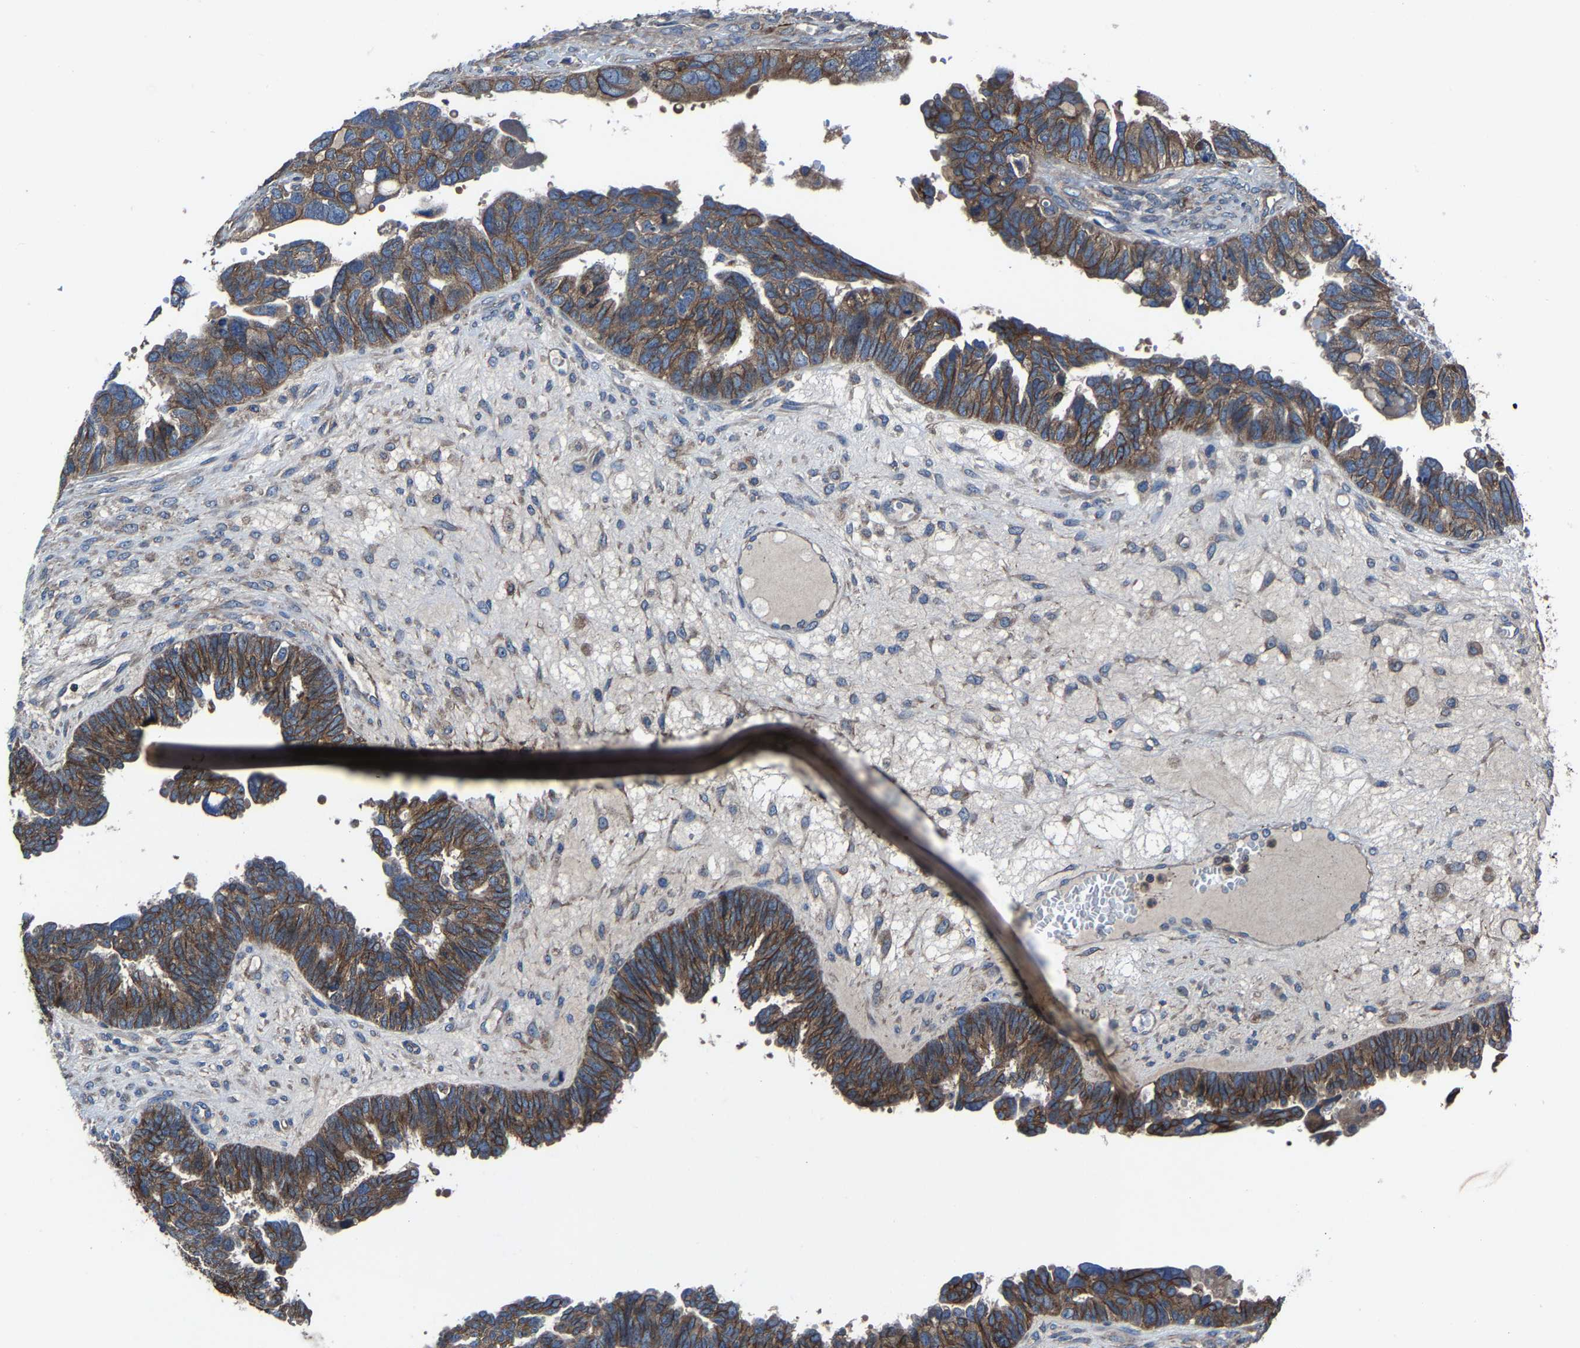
{"staining": {"intensity": "moderate", "quantity": ">75%", "location": "cytoplasmic/membranous"}, "tissue": "ovarian cancer", "cell_type": "Tumor cells", "image_type": "cancer", "snomed": [{"axis": "morphology", "description": "Cystadenocarcinoma, serous, NOS"}, {"axis": "topography", "description": "Ovary"}], "caption": "Ovarian cancer (serous cystadenocarcinoma) was stained to show a protein in brown. There is medium levels of moderate cytoplasmic/membranous positivity in approximately >75% of tumor cells.", "gene": "KIAA1958", "patient": {"sex": "female", "age": 79}}